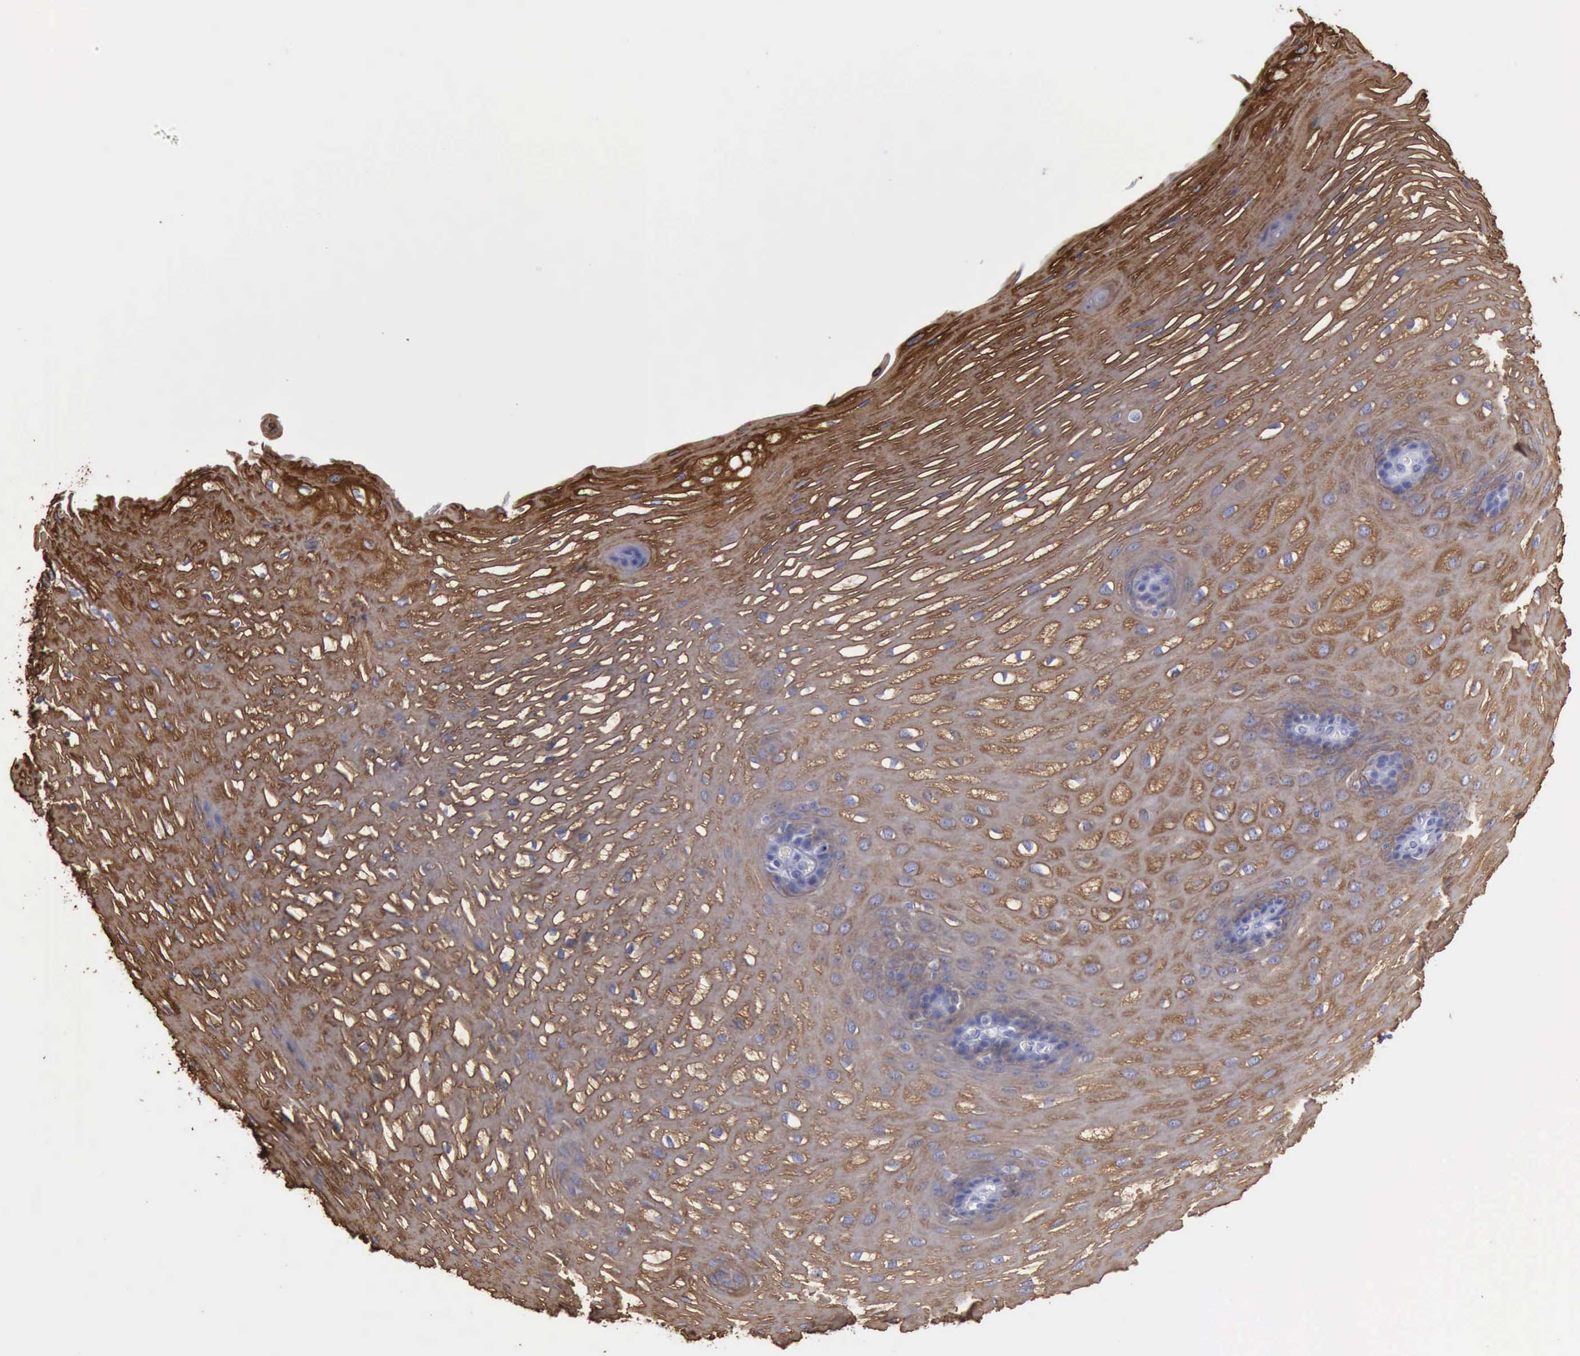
{"staining": {"intensity": "moderate", "quantity": ">75%", "location": "cytoplasmic/membranous"}, "tissue": "esophagus", "cell_type": "Squamous epithelial cells", "image_type": "normal", "snomed": [{"axis": "morphology", "description": "Normal tissue, NOS"}, {"axis": "morphology", "description": "Adenocarcinoma, NOS"}, {"axis": "topography", "description": "Esophagus"}, {"axis": "topography", "description": "Stomach"}], "caption": "High-magnification brightfield microscopy of benign esophagus stained with DAB (3,3'-diaminobenzidine) (brown) and counterstained with hematoxylin (blue). squamous epithelial cells exhibit moderate cytoplasmic/membranous positivity is appreciated in about>75% of cells. The protein is shown in brown color, while the nuclei are stained blue.", "gene": "KRT13", "patient": {"sex": "male", "age": 62}}